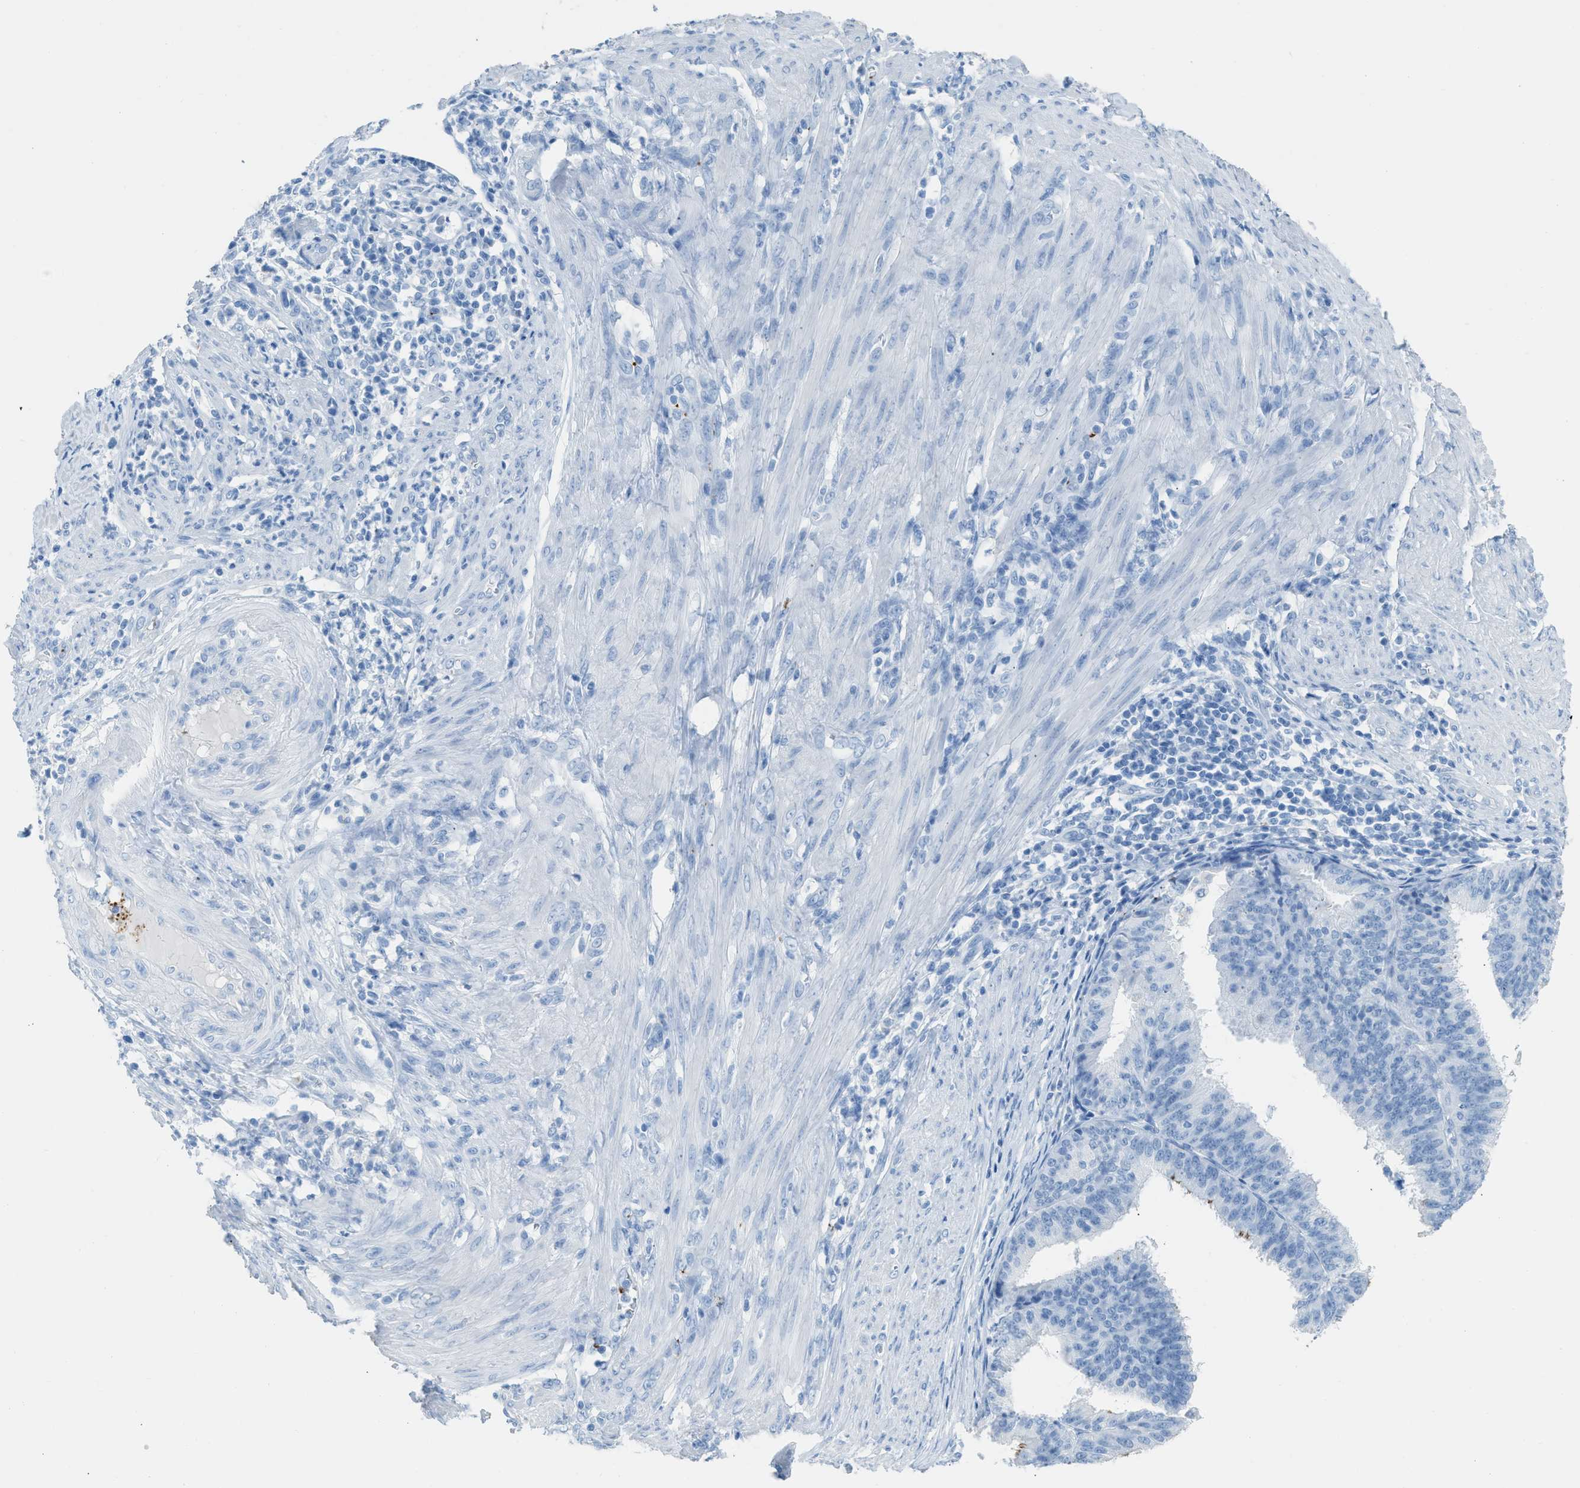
{"staining": {"intensity": "negative", "quantity": "none", "location": "none"}, "tissue": "endometrial cancer", "cell_type": "Tumor cells", "image_type": "cancer", "snomed": [{"axis": "morphology", "description": "Adenocarcinoma, NOS"}, {"axis": "topography", "description": "Endometrium"}], "caption": "Photomicrograph shows no significant protein staining in tumor cells of endometrial adenocarcinoma.", "gene": "FAIM2", "patient": {"sex": "female", "age": 70}}